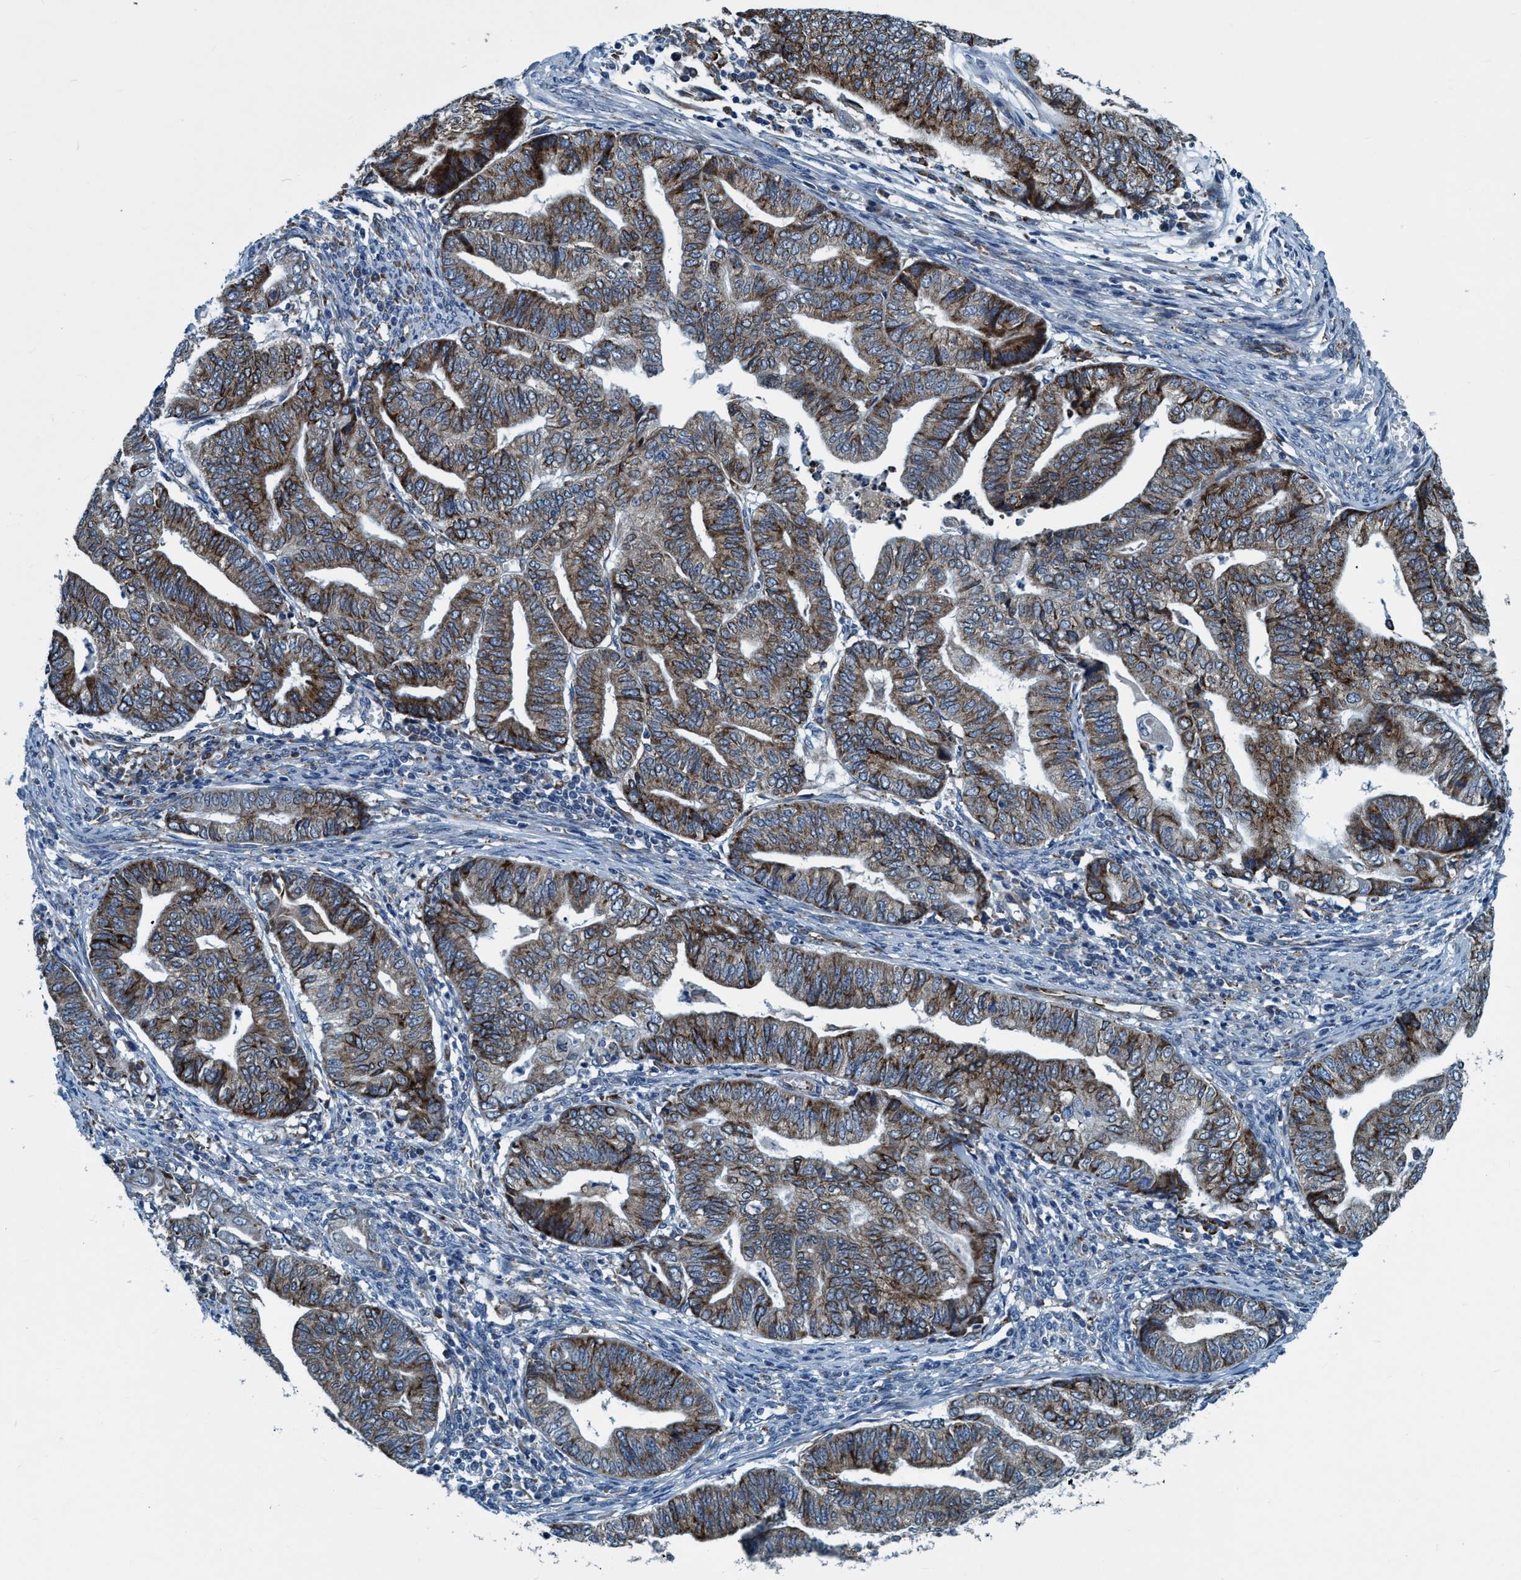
{"staining": {"intensity": "moderate", "quantity": ">75%", "location": "cytoplasmic/membranous"}, "tissue": "endometrial cancer", "cell_type": "Tumor cells", "image_type": "cancer", "snomed": [{"axis": "morphology", "description": "Adenocarcinoma, NOS"}, {"axis": "topography", "description": "Endometrium"}], "caption": "Protein staining exhibits moderate cytoplasmic/membranous positivity in about >75% of tumor cells in endometrial cancer. (DAB = brown stain, brightfield microscopy at high magnification).", "gene": "ARMC9", "patient": {"sex": "female", "age": 79}}